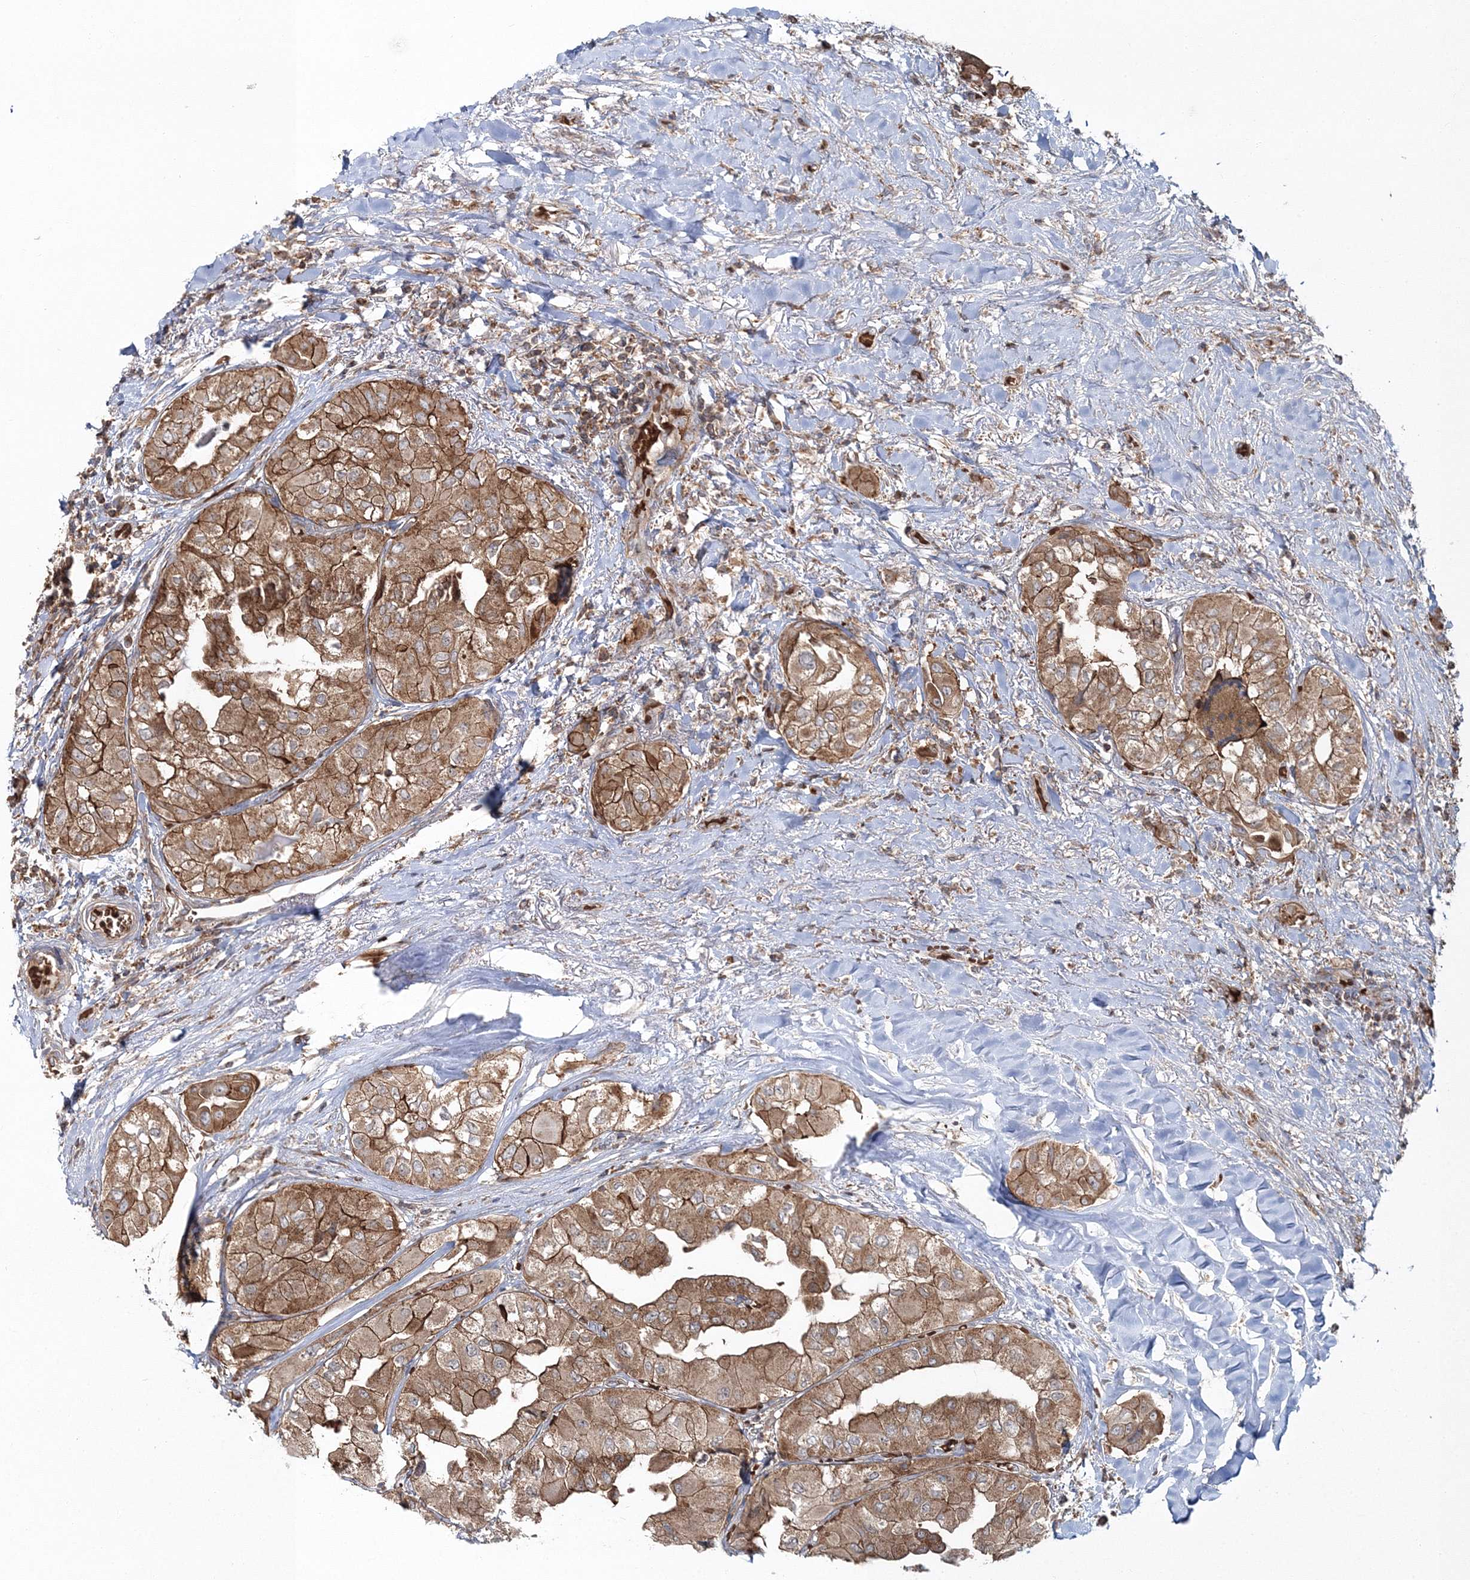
{"staining": {"intensity": "moderate", "quantity": ">75%", "location": "cytoplasmic/membranous"}, "tissue": "thyroid cancer", "cell_type": "Tumor cells", "image_type": "cancer", "snomed": [{"axis": "morphology", "description": "Papillary adenocarcinoma, NOS"}, {"axis": "topography", "description": "Thyroid gland"}], "caption": "Brown immunohistochemical staining in human papillary adenocarcinoma (thyroid) demonstrates moderate cytoplasmic/membranous staining in approximately >75% of tumor cells. Using DAB (brown) and hematoxylin (blue) stains, captured at high magnification using brightfield microscopy.", "gene": "PCBD2", "patient": {"sex": "female", "age": 59}}